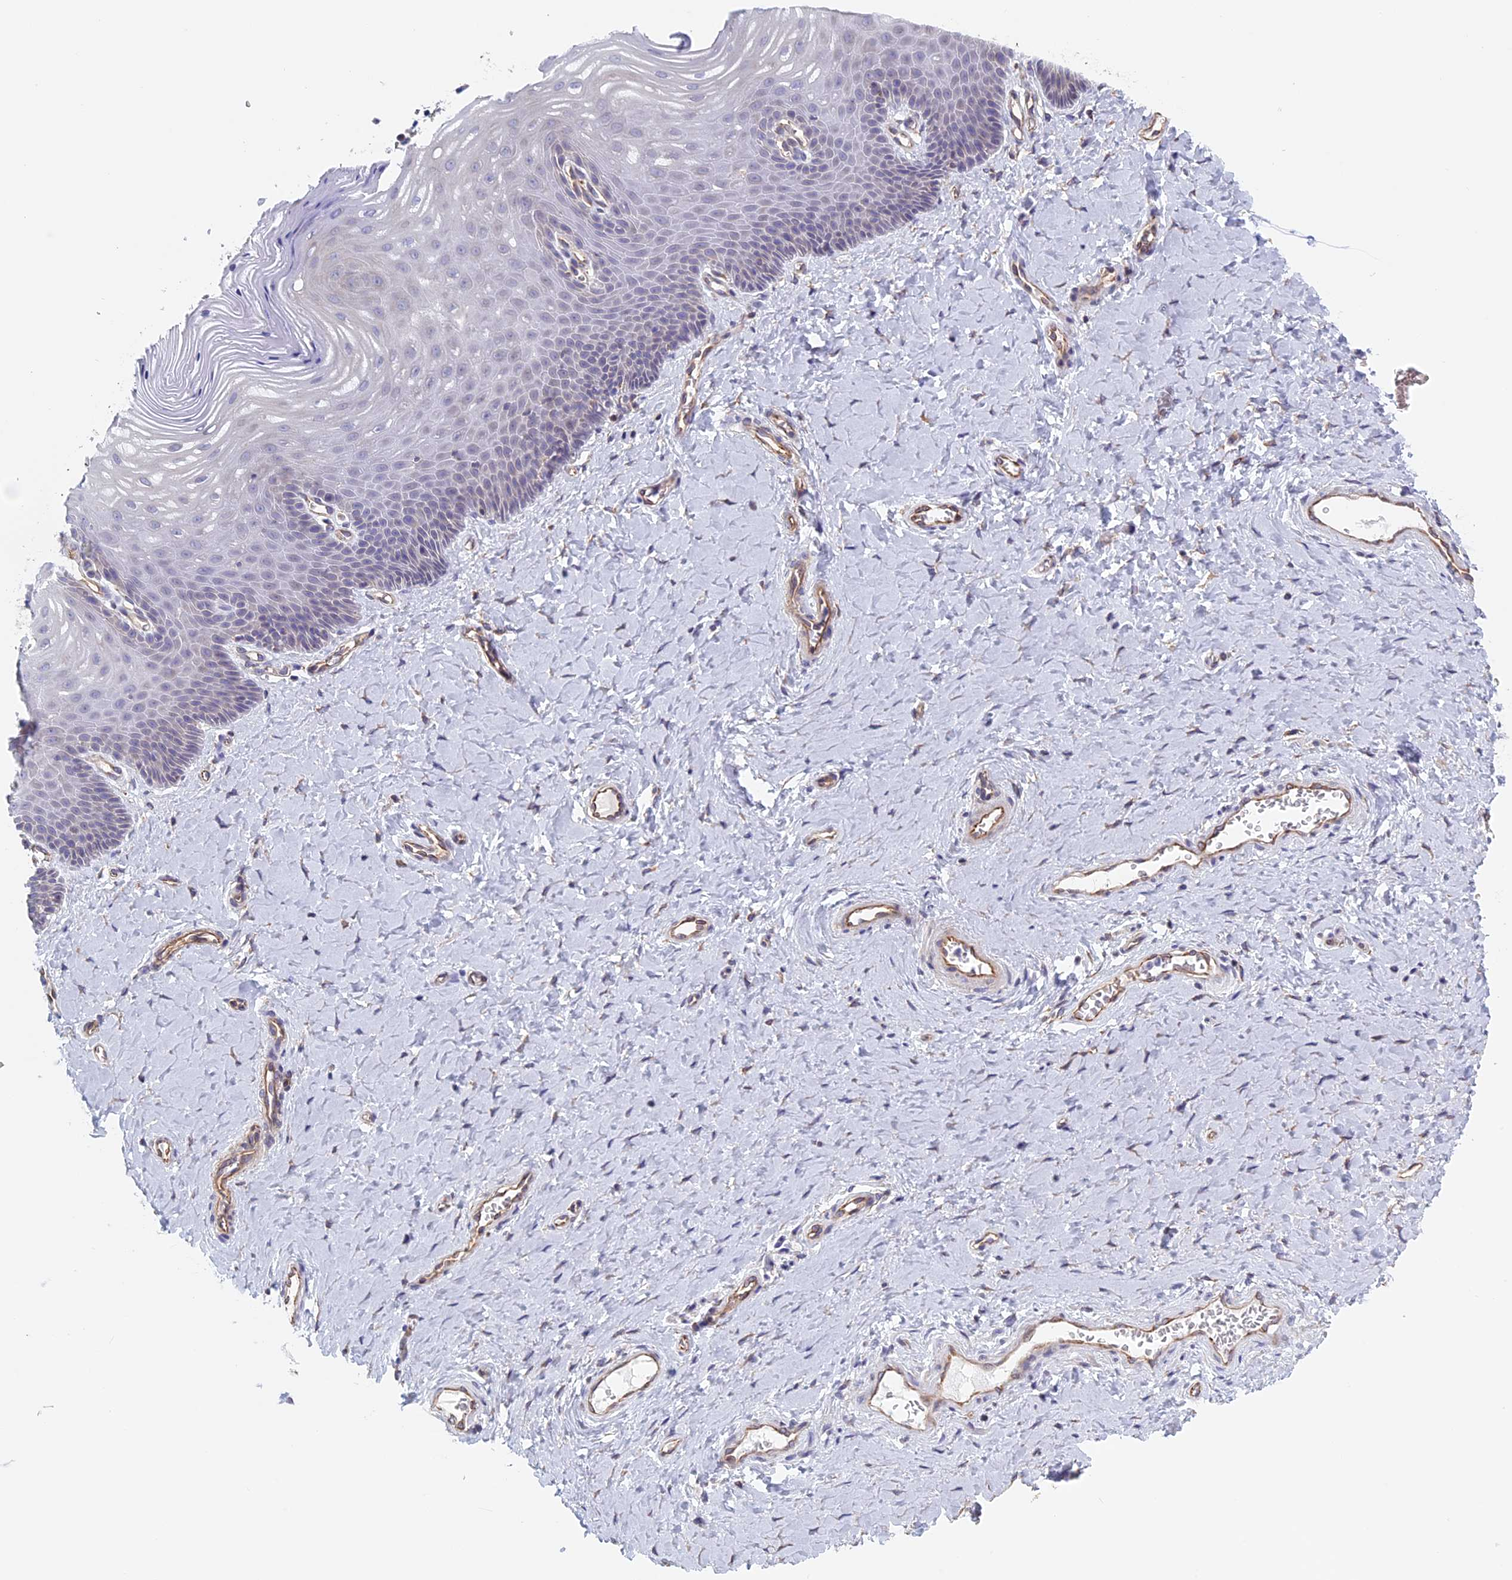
{"staining": {"intensity": "negative", "quantity": "none", "location": "none"}, "tissue": "vagina", "cell_type": "Squamous epithelial cells", "image_type": "normal", "snomed": [{"axis": "morphology", "description": "Normal tissue, NOS"}, {"axis": "topography", "description": "Vagina"}], "caption": "An immunohistochemistry micrograph of unremarkable vagina is shown. There is no staining in squamous epithelial cells of vagina. (Stains: DAB (3,3'-diaminobenzidine) IHC with hematoxylin counter stain, Microscopy: brightfield microscopy at high magnification).", "gene": "BCL2L10", "patient": {"sex": "female", "age": 65}}